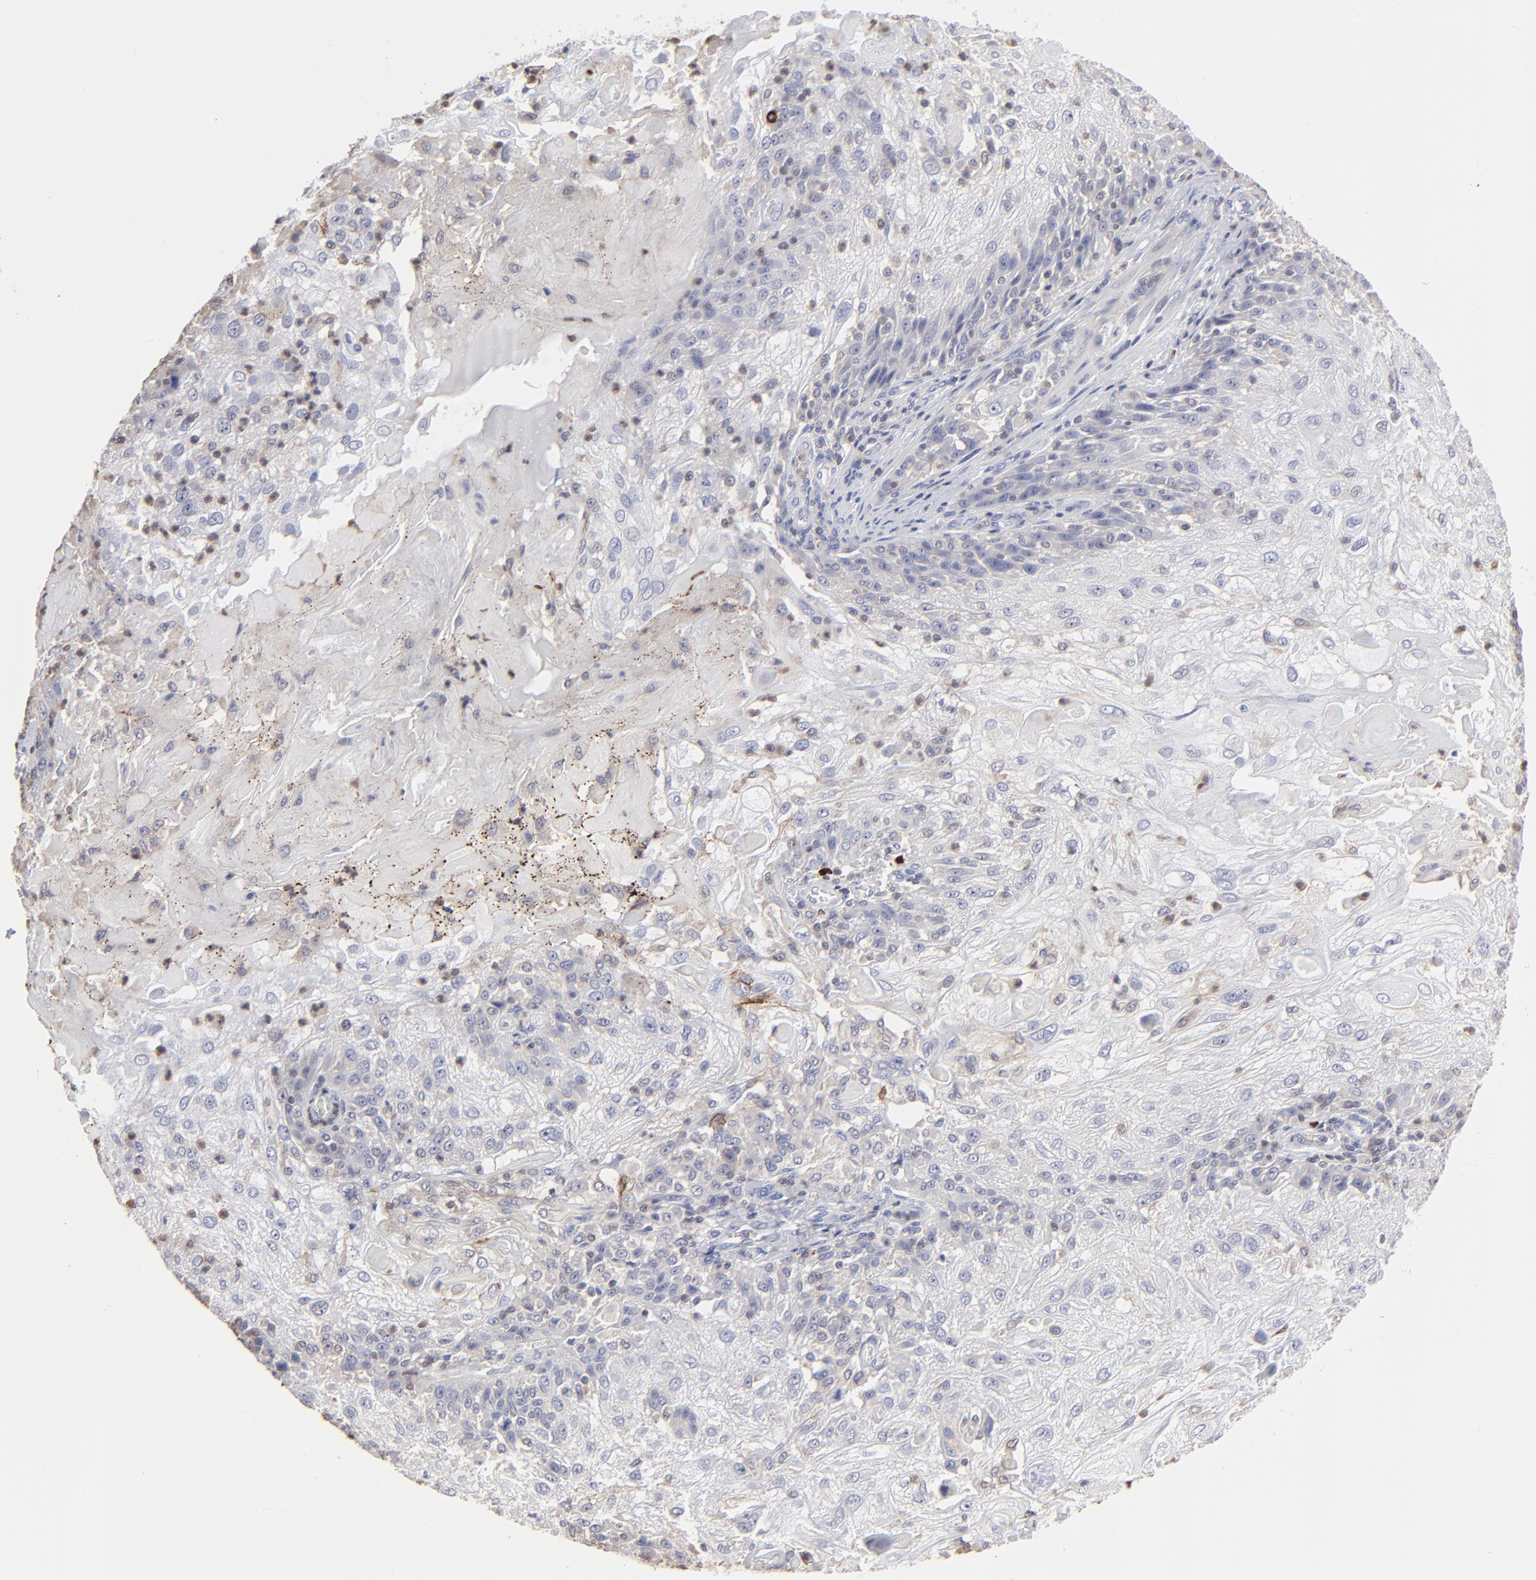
{"staining": {"intensity": "negative", "quantity": "none", "location": "none"}, "tissue": "skin cancer", "cell_type": "Tumor cells", "image_type": "cancer", "snomed": [{"axis": "morphology", "description": "Normal tissue, NOS"}, {"axis": "morphology", "description": "Squamous cell carcinoma, NOS"}, {"axis": "topography", "description": "Skin"}], "caption": "Tumor cells show no significant staining in squamous cell carcinoma (skin).", "gene": "TBXT", "patient": {"sex": "female", "age": 83}}